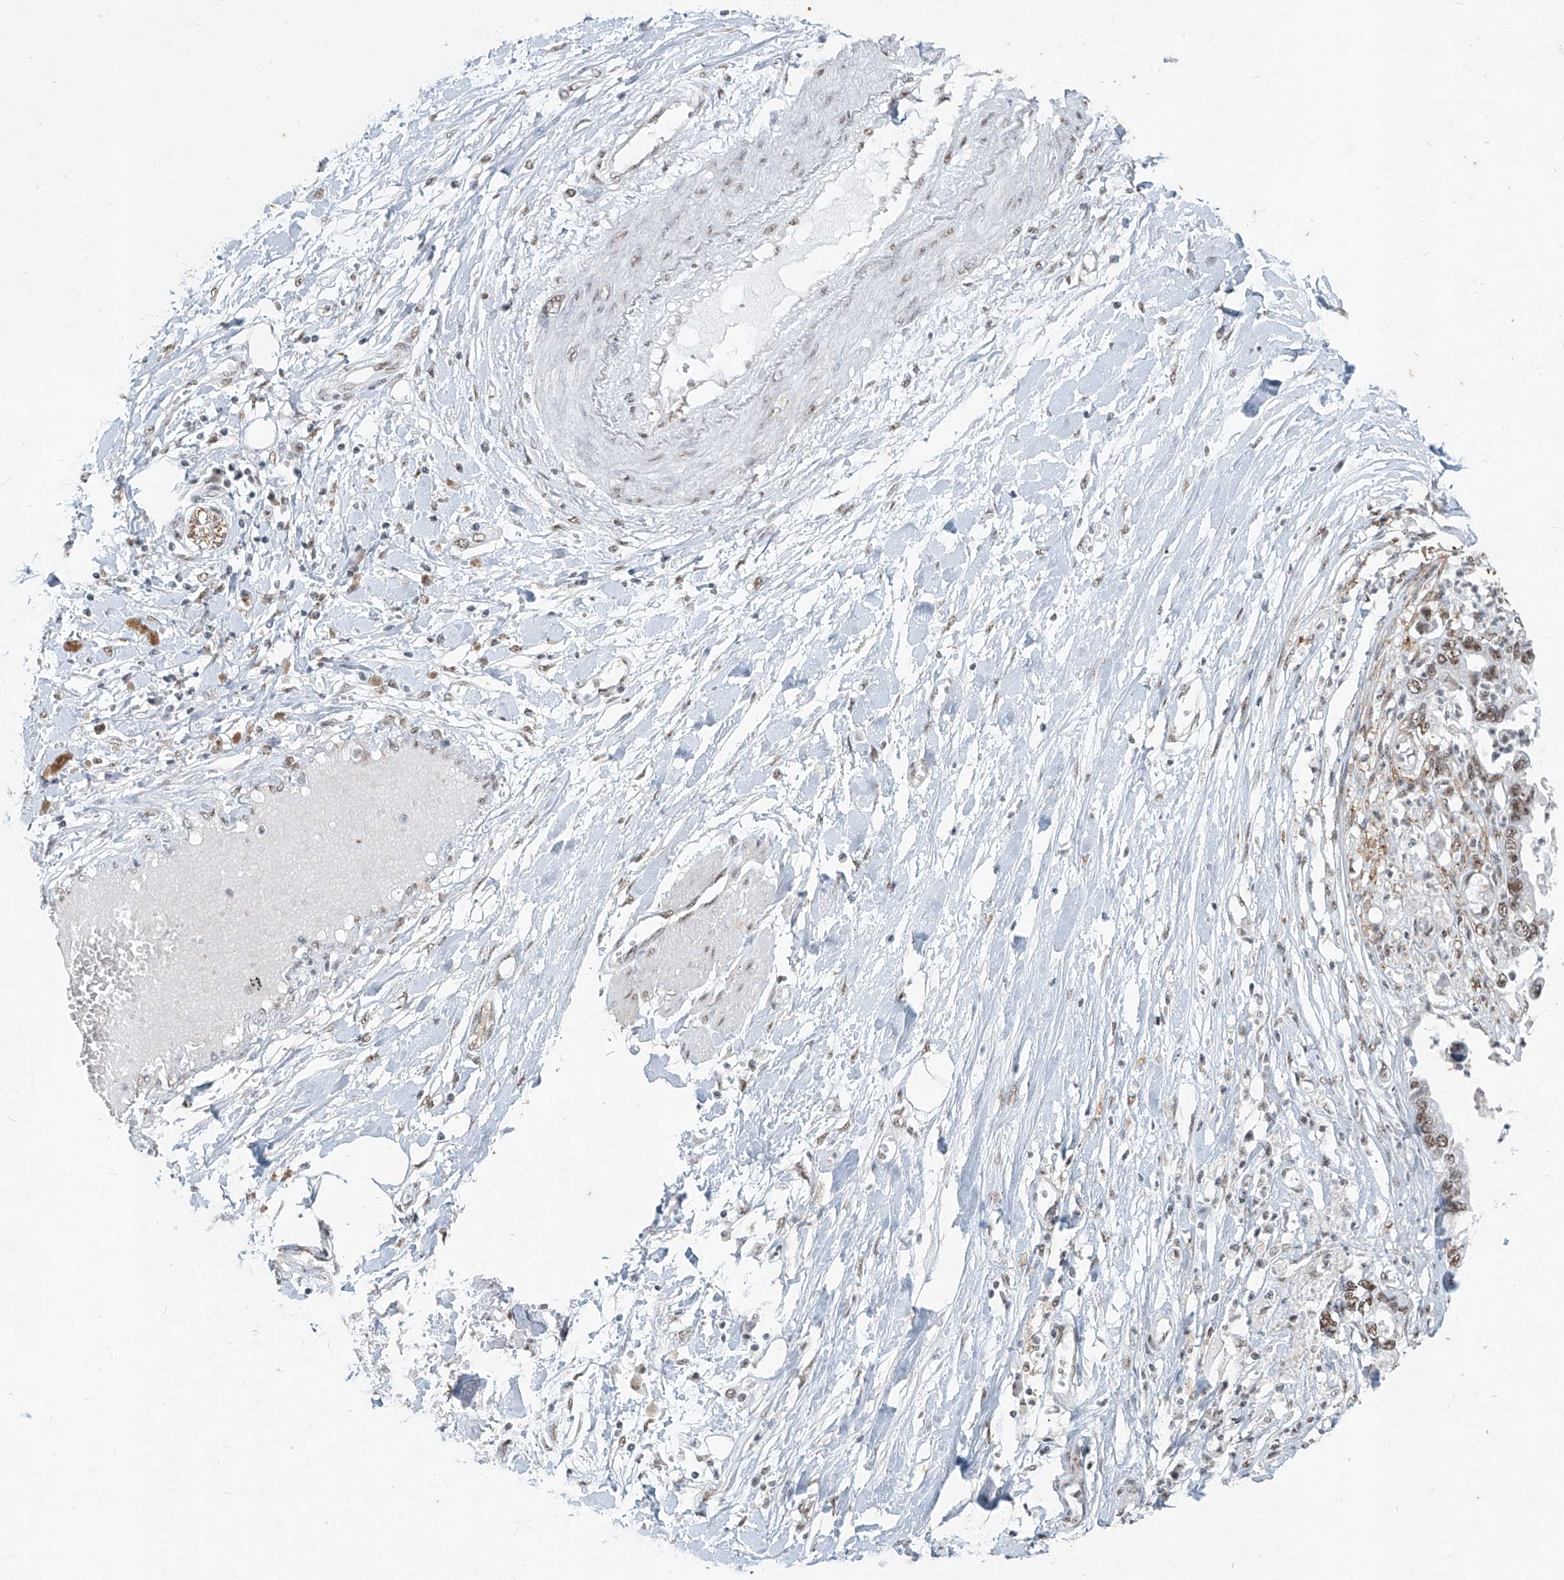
{"staining": {"intensity": "moderate", "quantity": "<25%", "location": "nuclear"}, "tissue": "pancreatic cancer", "cell_type": "Tumor cells", "image_type": "cancer", "snomed": [{"axis": "morphology", "description": "Adenocarcinoma, NOS"}, {"axis": "topography", "description": "Pancreas"}], "caption": "Immunohistochemical staining of pancreatic adenocarcinoma exhibits low levels of moderate nuclear positivity in approximately <25% of tumor cells.", "gene": "TFEC", "patient": {"sex": "male", "age": 56}}